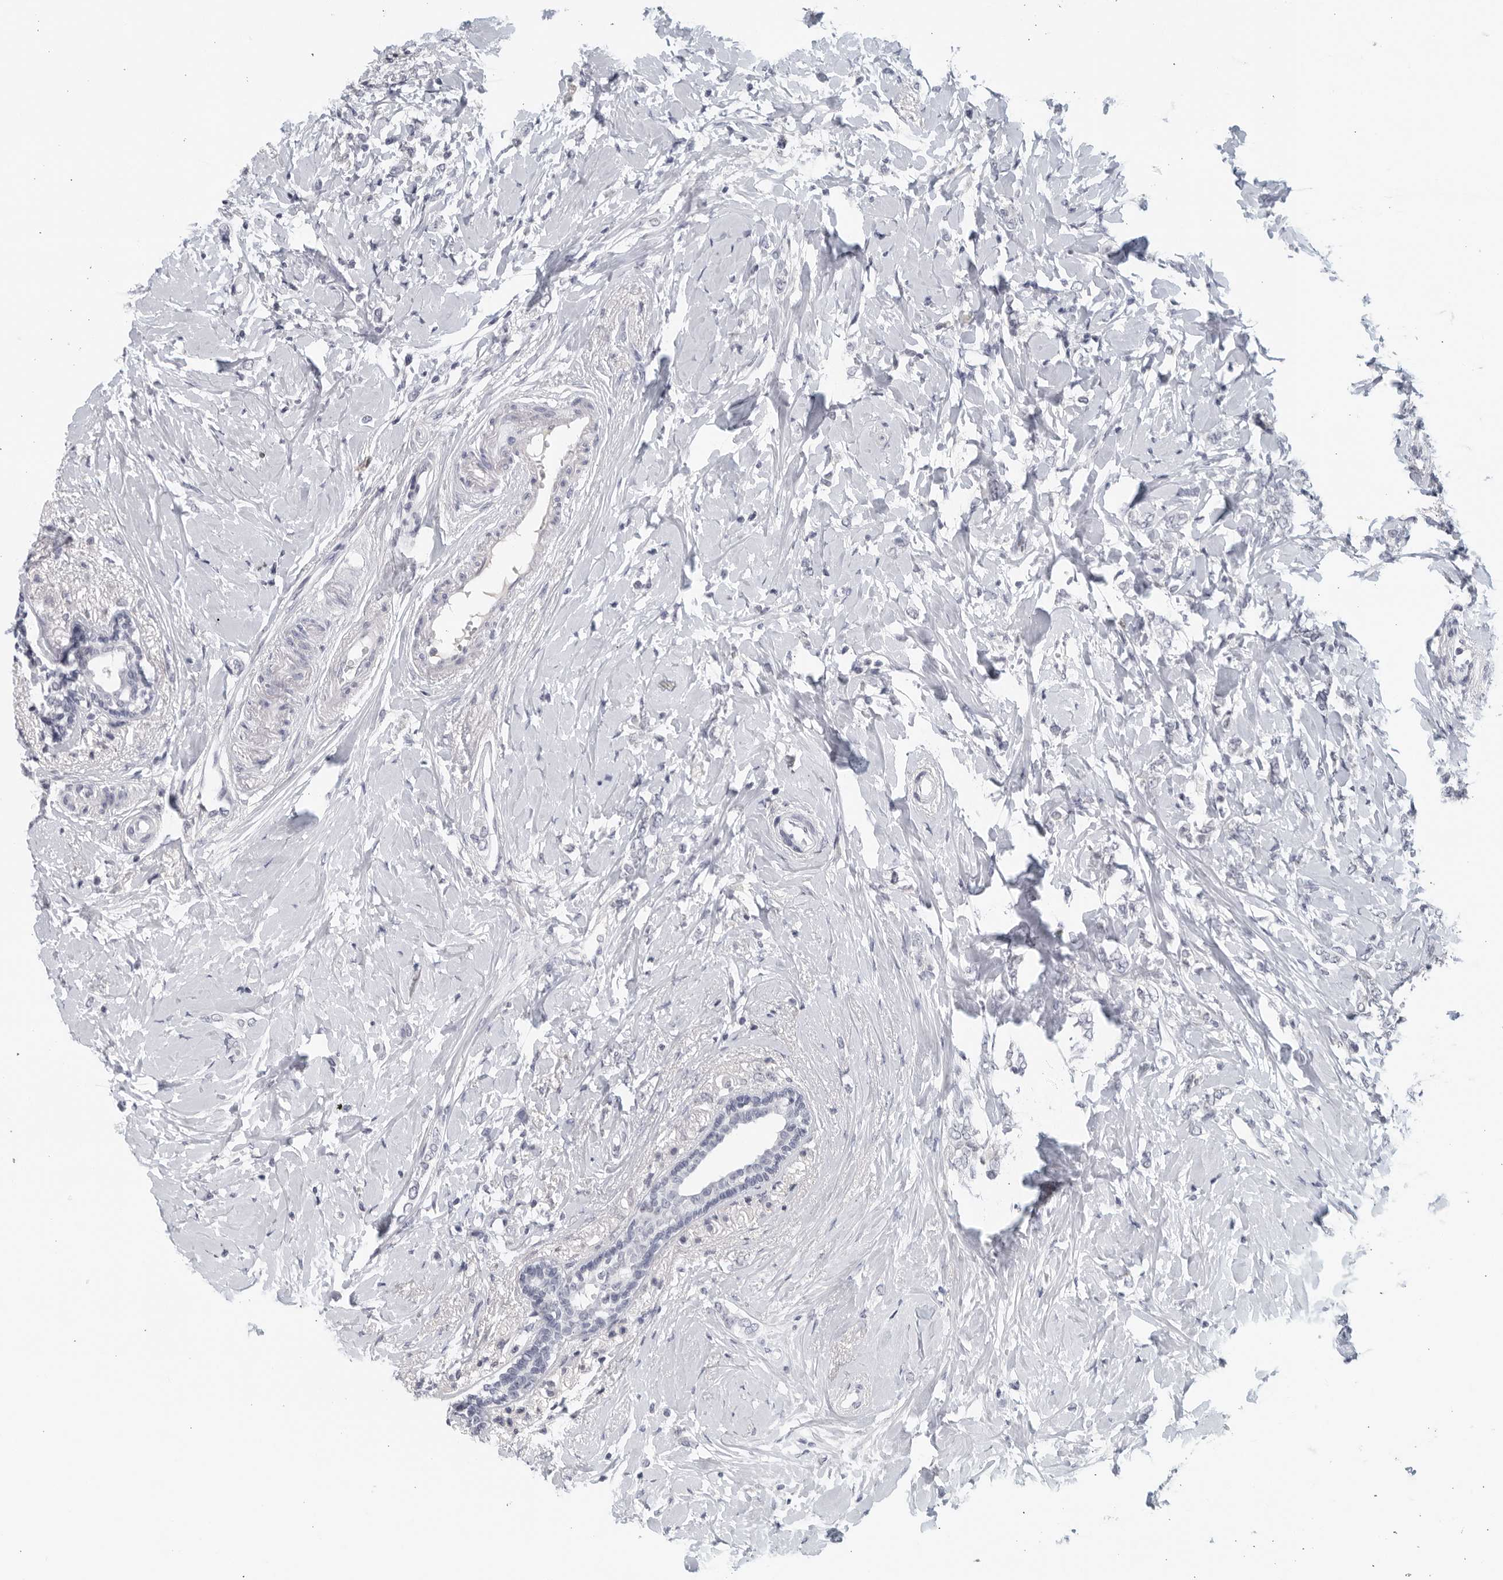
{"staining": {"intensity": "negative", "quantity": "none", "location": "none"}, "tissue": "breast cancer", "cell_type": "Tumor cells", "image_type": "cancer", "snomed": [{"axis": "morphology", "description": "Normal tissue, NOS"}, {"axis": "morphology", "description": "Lobular carcinoma"}, {"axis": "topography", "description": "Breast"}], "caption": "A photomicrograph of human breast lobular carcinoma is negative for staining in tumor cells. (Brightfield microscopy of DAB (3,3'-diaminobenzidine) immunohistochemistry at high magnification).", "gene": "MATN1", "patient": {"sex": "female", "age": 47}}